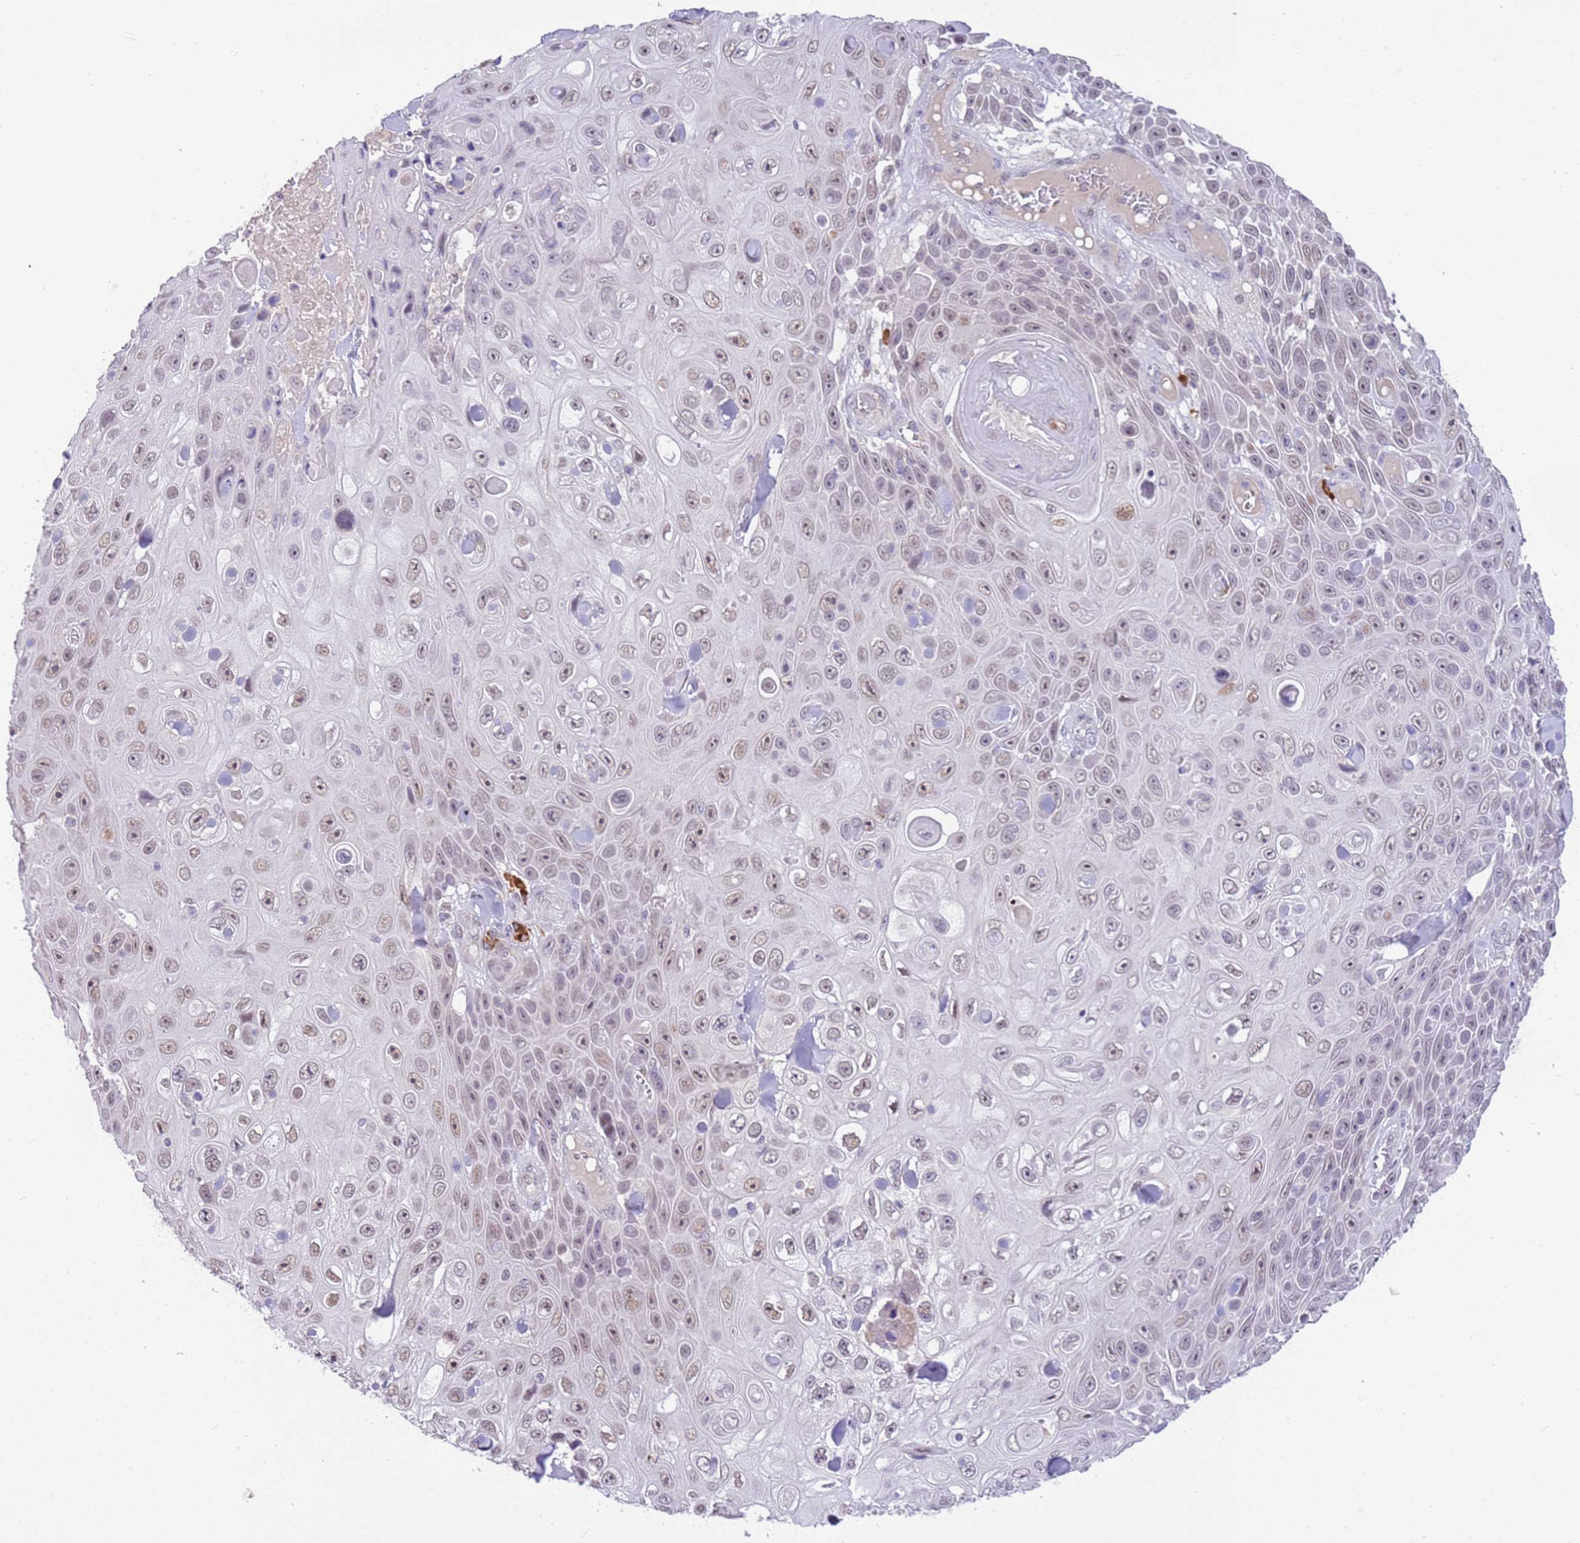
{"staining": {"intensity": "weak", "quantity": "25%-75%", "location": "nuclear"}, "tissue": "skin cancer", "cell_type": "Tumor cells", "image_type": "cancer", "snomed": [{"axis": "morphology", "description": "Squamous cell carcinoma, NOS"}, {"axis": "topography", "description": "Skin"}], "caption": "Immunohistochemistry staining of squamous cell carcinoma (skin), which exhibits low levels of weak nuclear expression in about 25%-75% of tumor cells indicating weak nuclear protein staining. The staining was performed using DAB (brown) for protein detection and nuclei were counterstained in hematoxylin (blue).", "gene": "MAGEF1", "patient": {"sex": "male", "age": 82}}